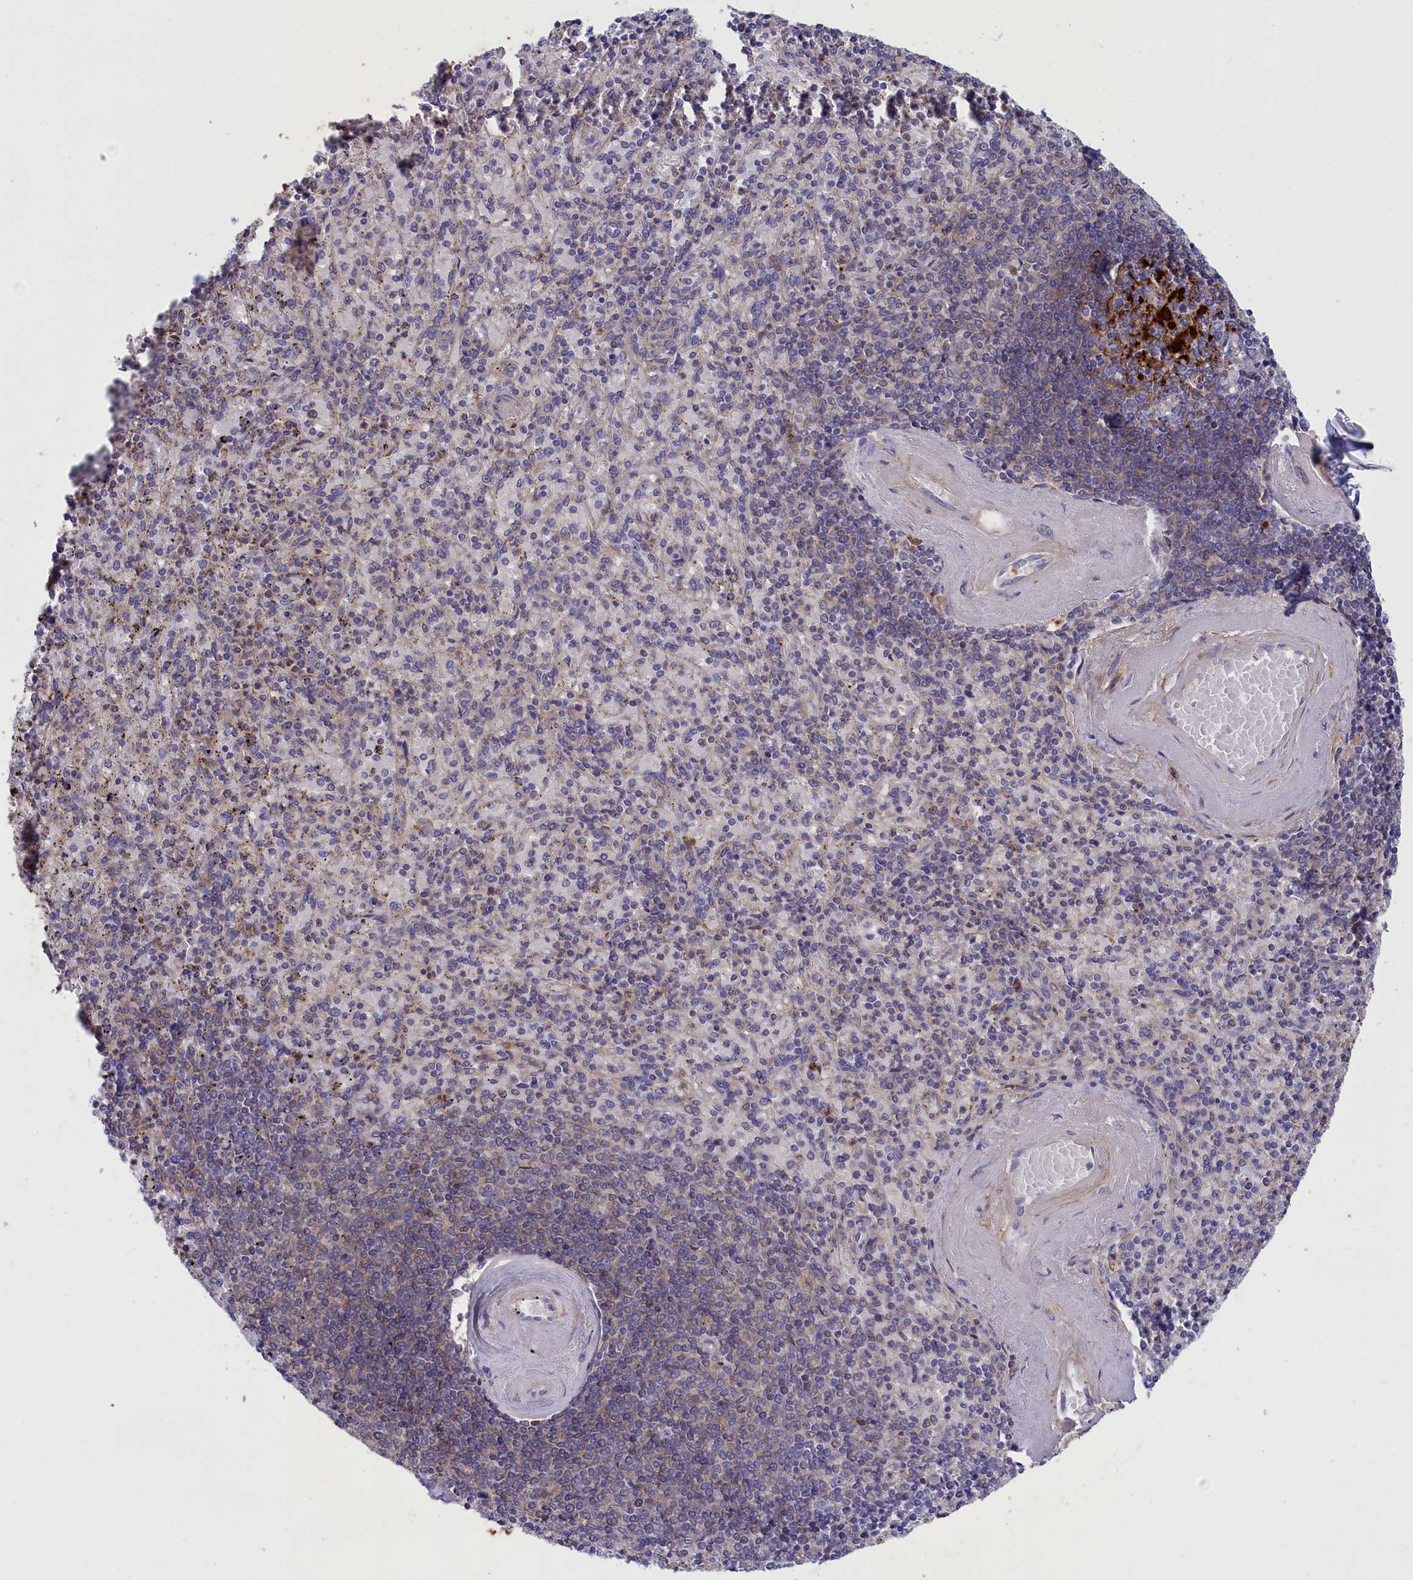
{"staining": {"intensity": "moderate", "quantity": "25%-75%", "location": "cytoplasmic/membranous"}, "tissue": "spleen", "cell_type": "Cells in red pulp", "image_type": "normal", "snomed": [{"axis": "morphology", "description": "Normal tissue, NOS"}, {"axis": "topography", "description": "Spleen"}], "caption": "Immunohistochemistry (IHC) image of unremarkable spleen stained for a protein (brown), which demonstrates medium levels of moderate cytoplasmic/membranous positivity in approximately 25%-75% of cells in red pulp.", "gene": "SCAMP4", "patient": {"sex": "male", "age": 82}}